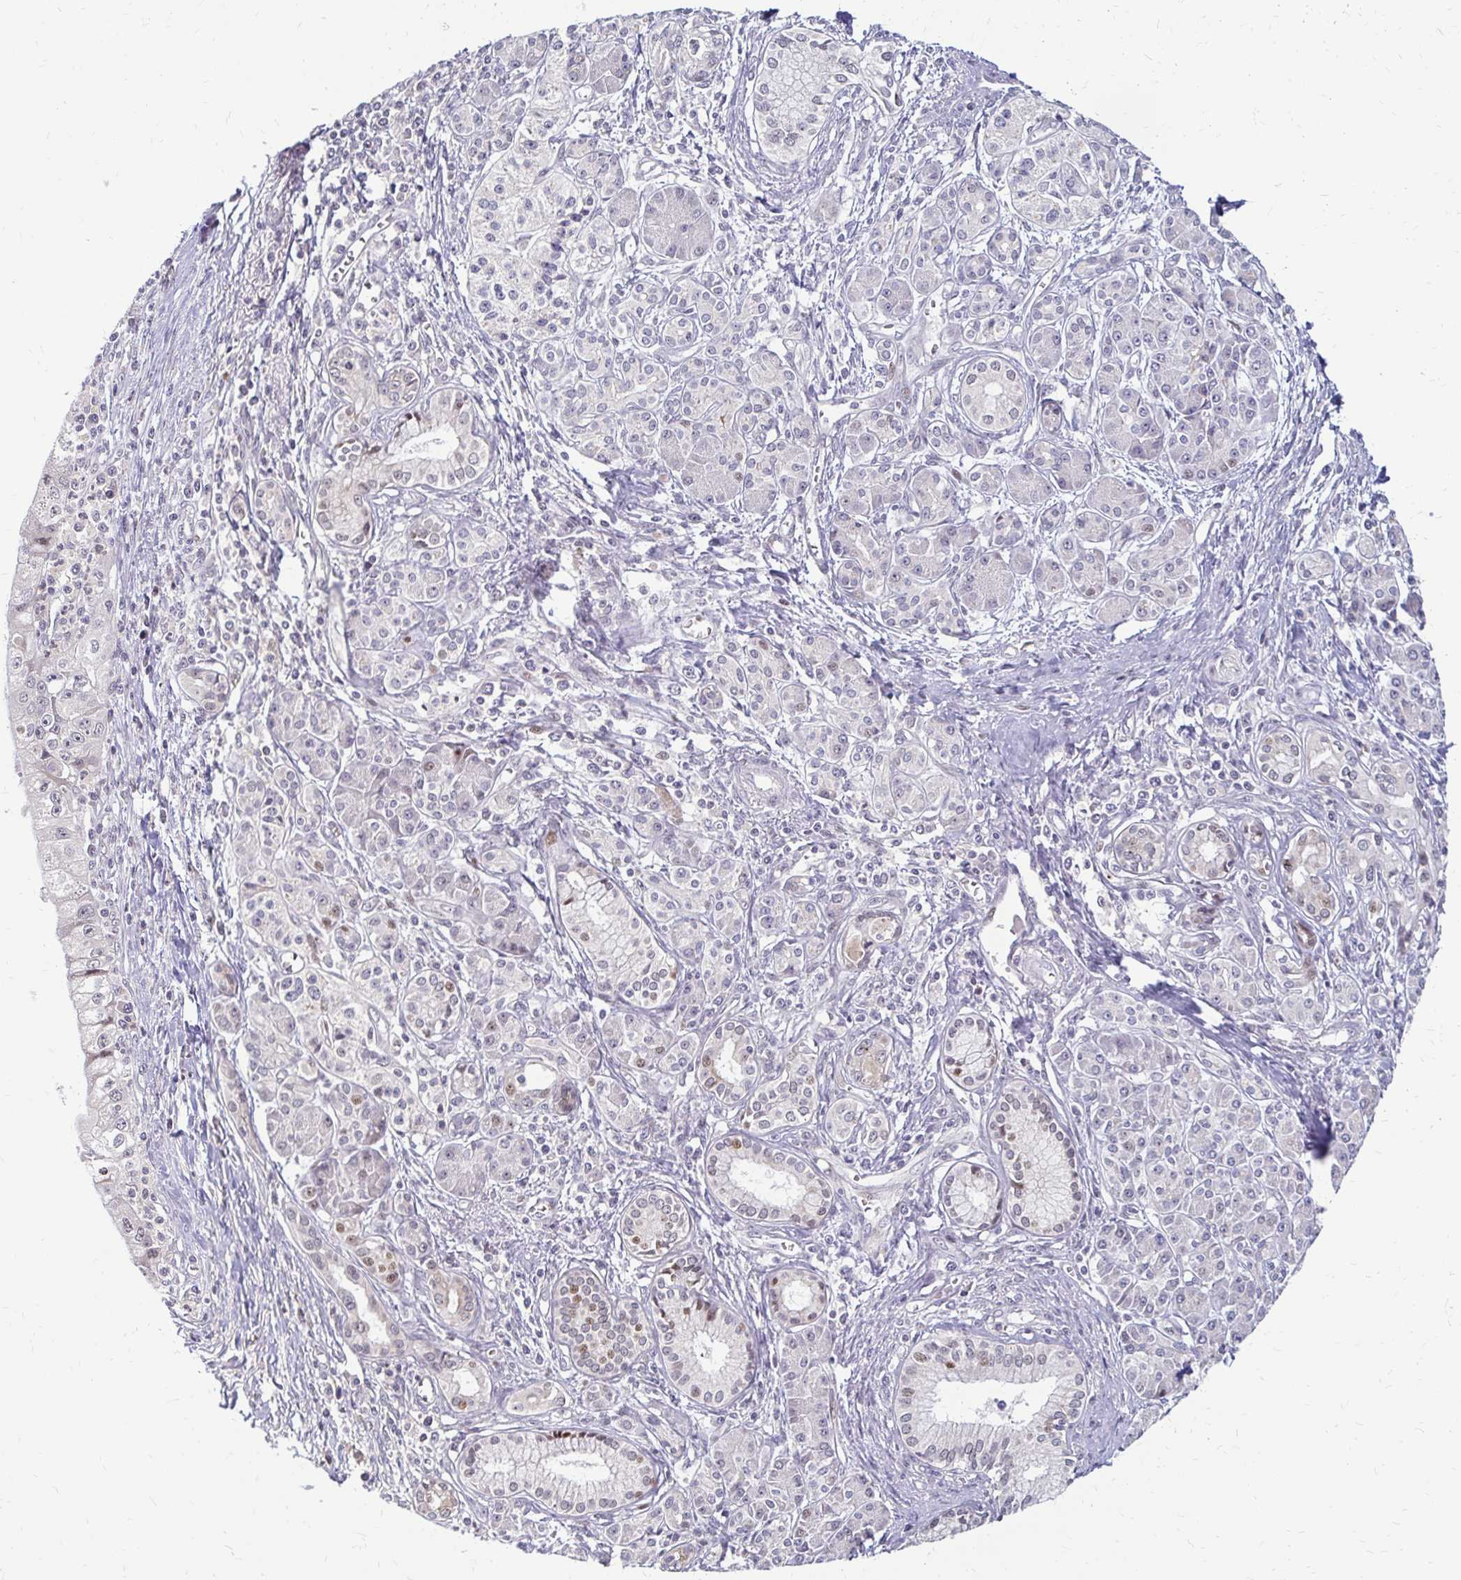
{"staining": {"intensity": "moderate", "quantity": "<25%", "location": "nuclear"}, "tissue": "pancreatic cancer", "cell_type": "Tumor cells", "image_type": "cancer", "snomed": [{"axis": "morphology", "description": "Adenocarcinoma, NOS"}, {"axis": "topography", "description": "Pancreas"}], "caption": "Brown immunohistochemical staining in pancreatic cancer (adenocarcinoma) reveals moderate nuclear expression in about <25% of tumor cells. (DAB (3,3'-diaminobenzidine) IHC with brightfield microscopy, high magnification).", "gene": "TRIR", "patient": {"sex": "male", "age": 70}}